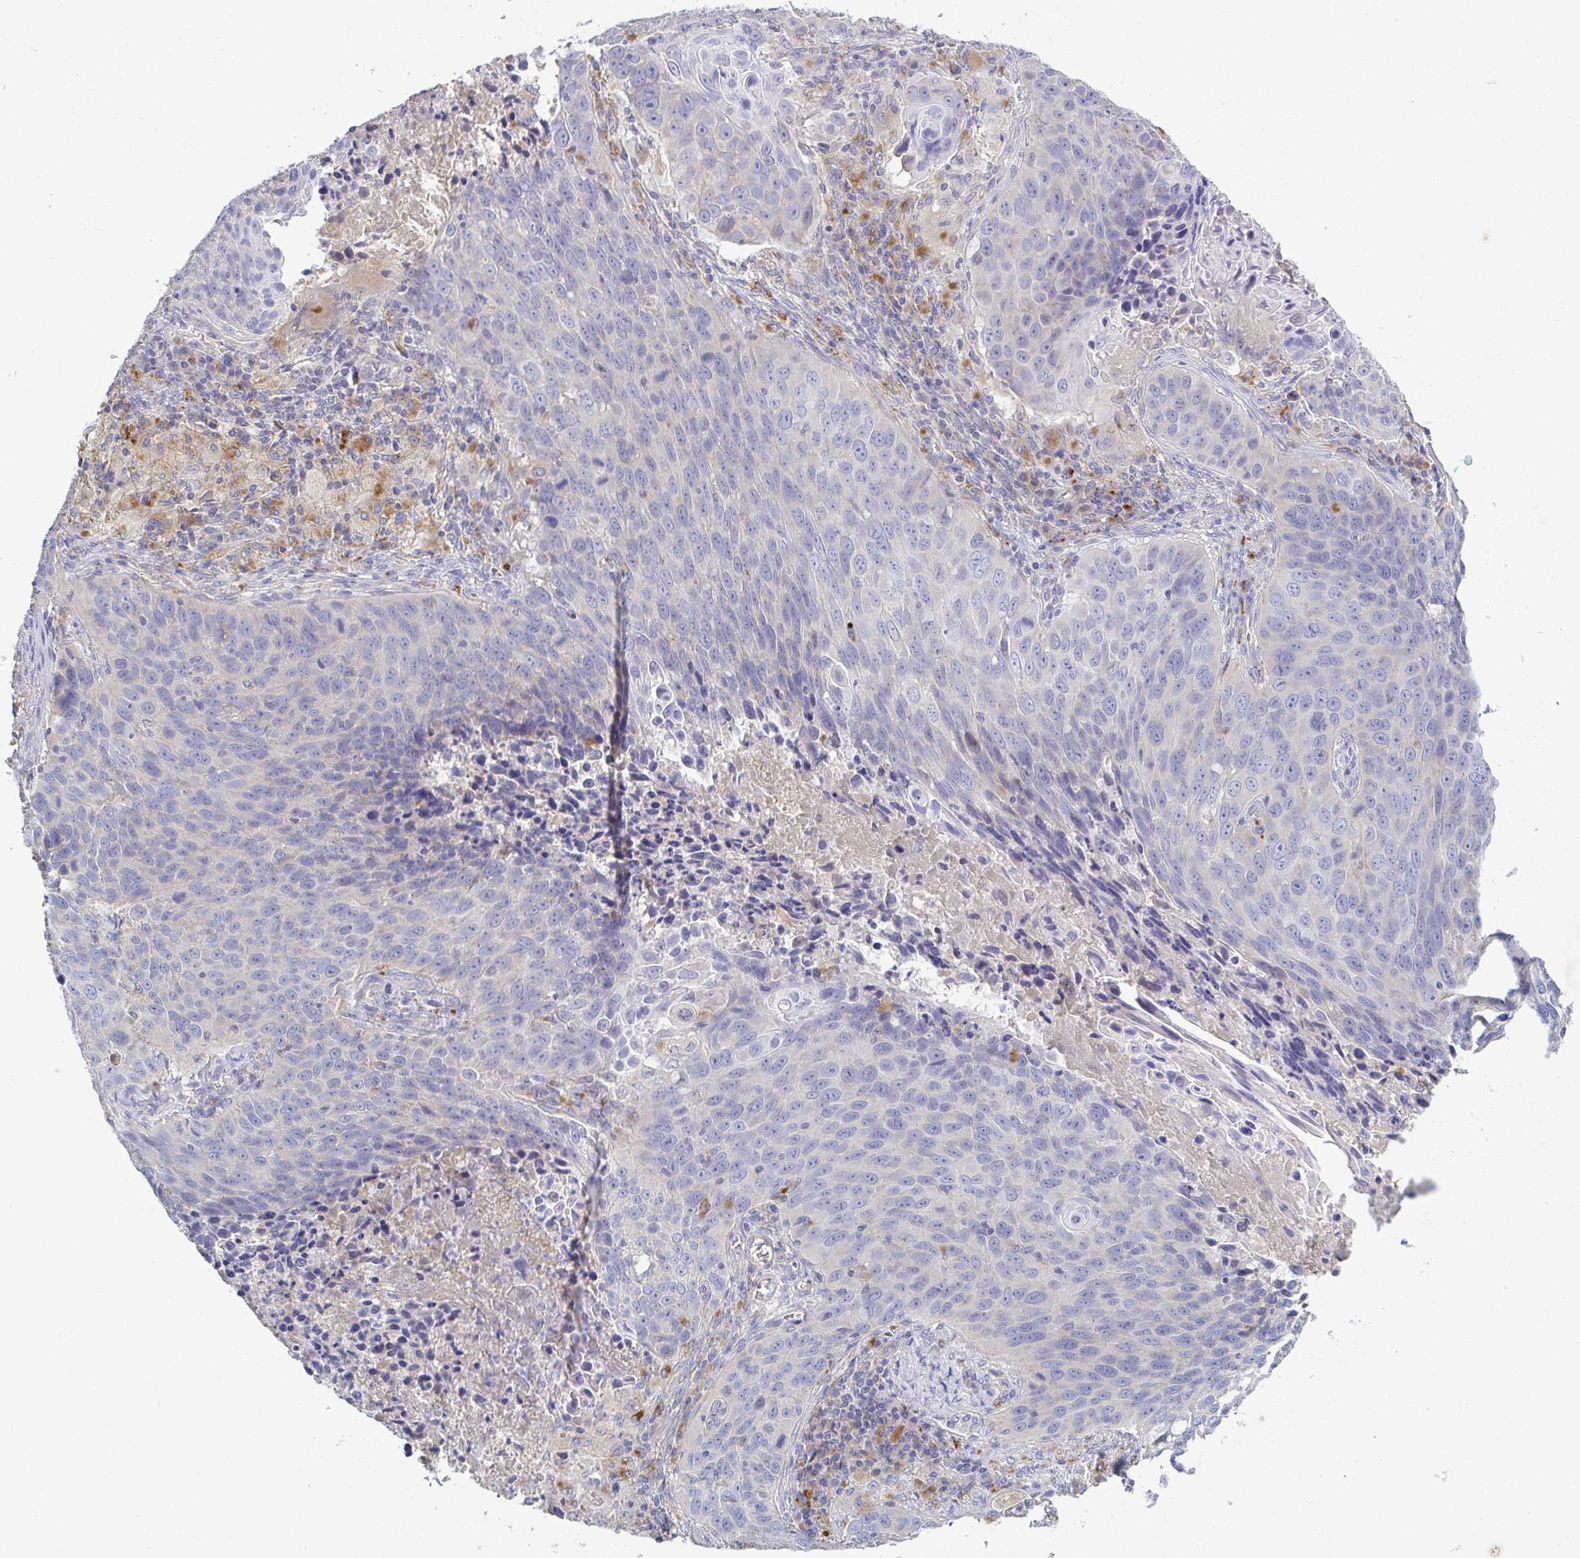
{"staining": {"intensity": "negative", "quantity": "none", "location": "none"}, "tissue": "lung cancer", "cell_type": "Tumor cells", "image_type": "cancer", "snomed": [{"axis": "morphology", "description": "Squamous cell carcinoma, NOS"}, {"axis": "topography", "description": "Lung"}], "caption": "Tumor cells show no significant protein expression in lung squamous cell carcinoma.", "gene": "GALNT13", "patient": {"sex": "male", "age": 78}}